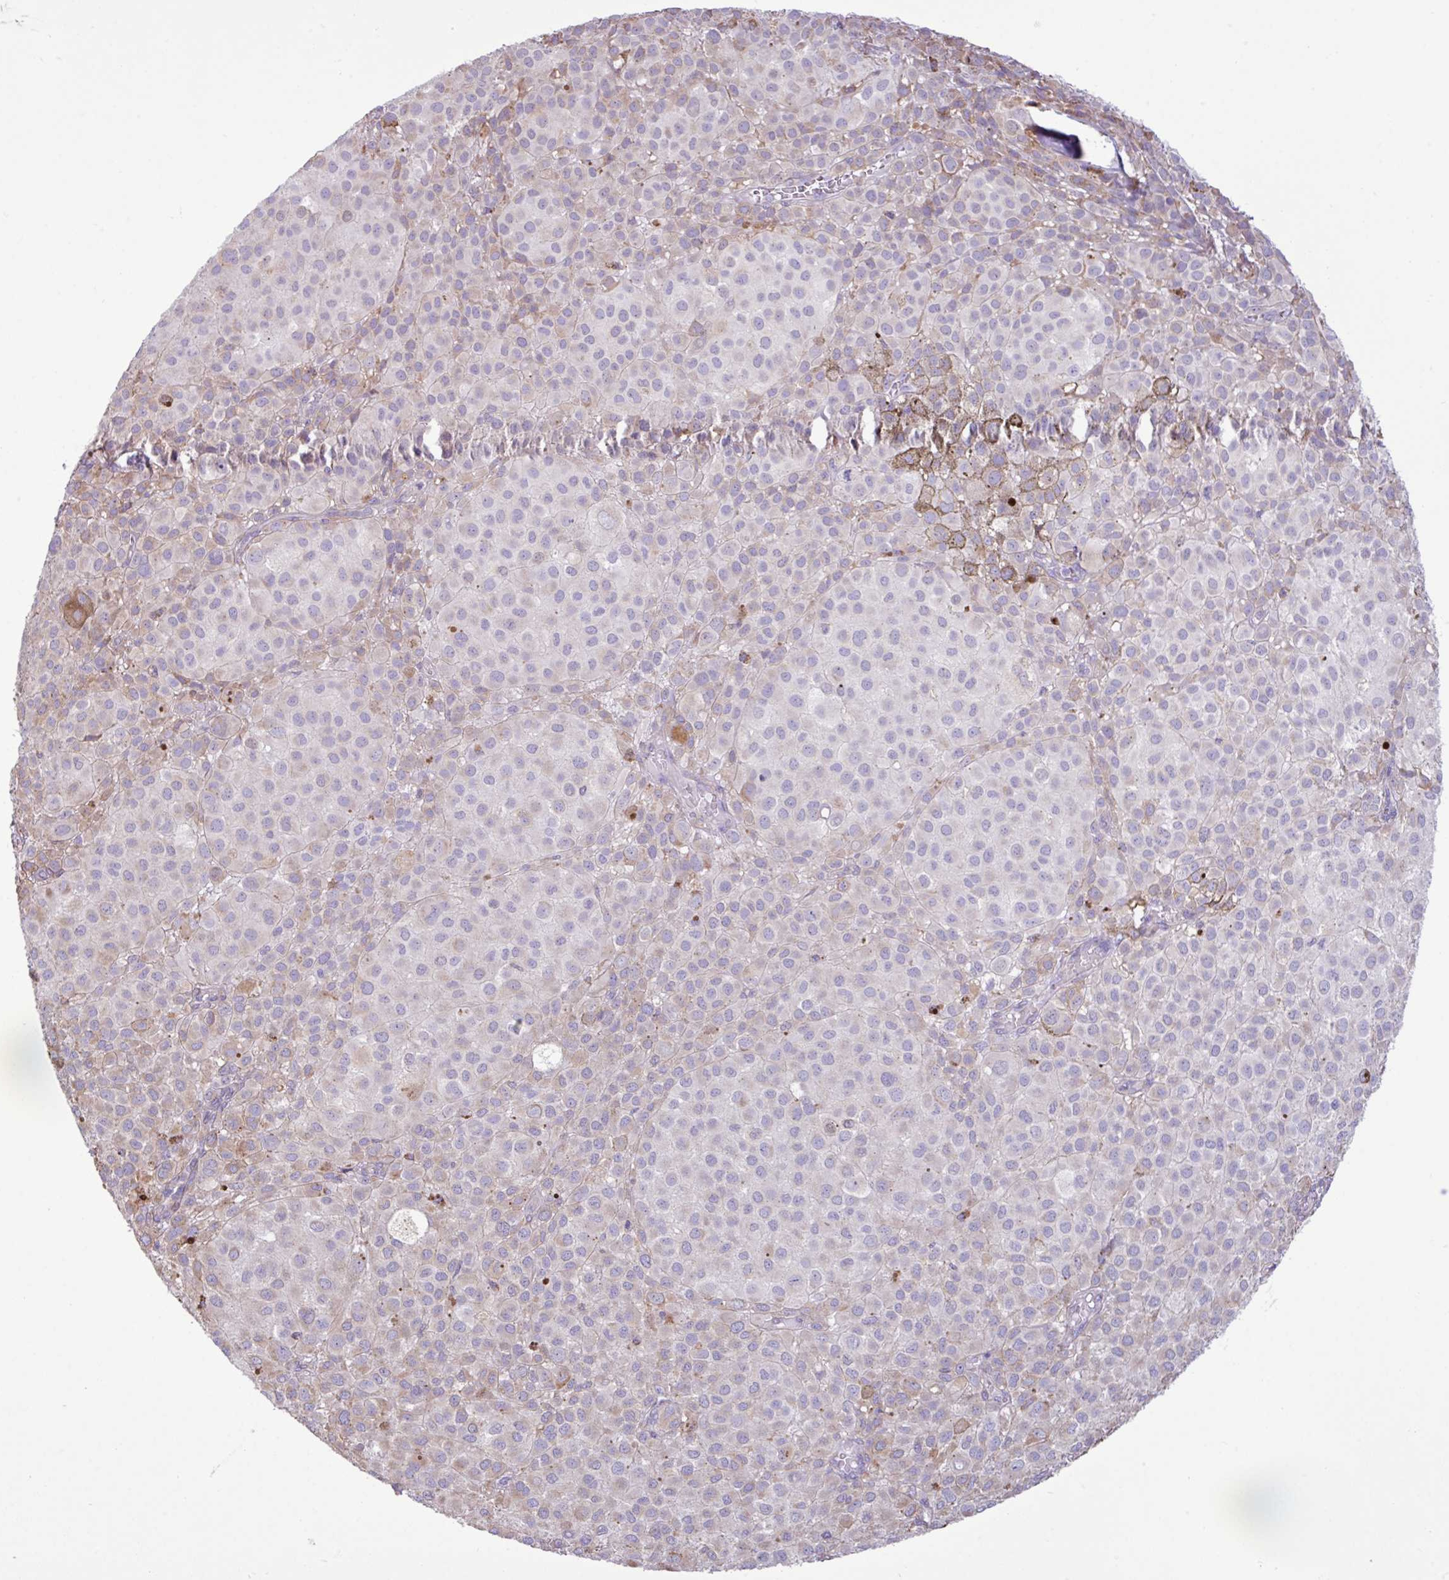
{"staining": {"intensity": "weak", "quantity": "<25%", "location": "cytoplasmic/membranous"}, "tissue": "melanoma", "cell_type": "Tumor cells", "image_type": "cancer", "snomed": [{"axis": "morphology", "description": "Malignant melanoma, NOS"}, {"axis": "topography", "description": "Skin"}], "caption": "Photomicrograph shows no protein expression in tumor cells of malignant melanoma tissue. Nuclei are stained in blue.", "gene": "ZSCAN5A", "patient": {"sex": "male", "age": 64}}